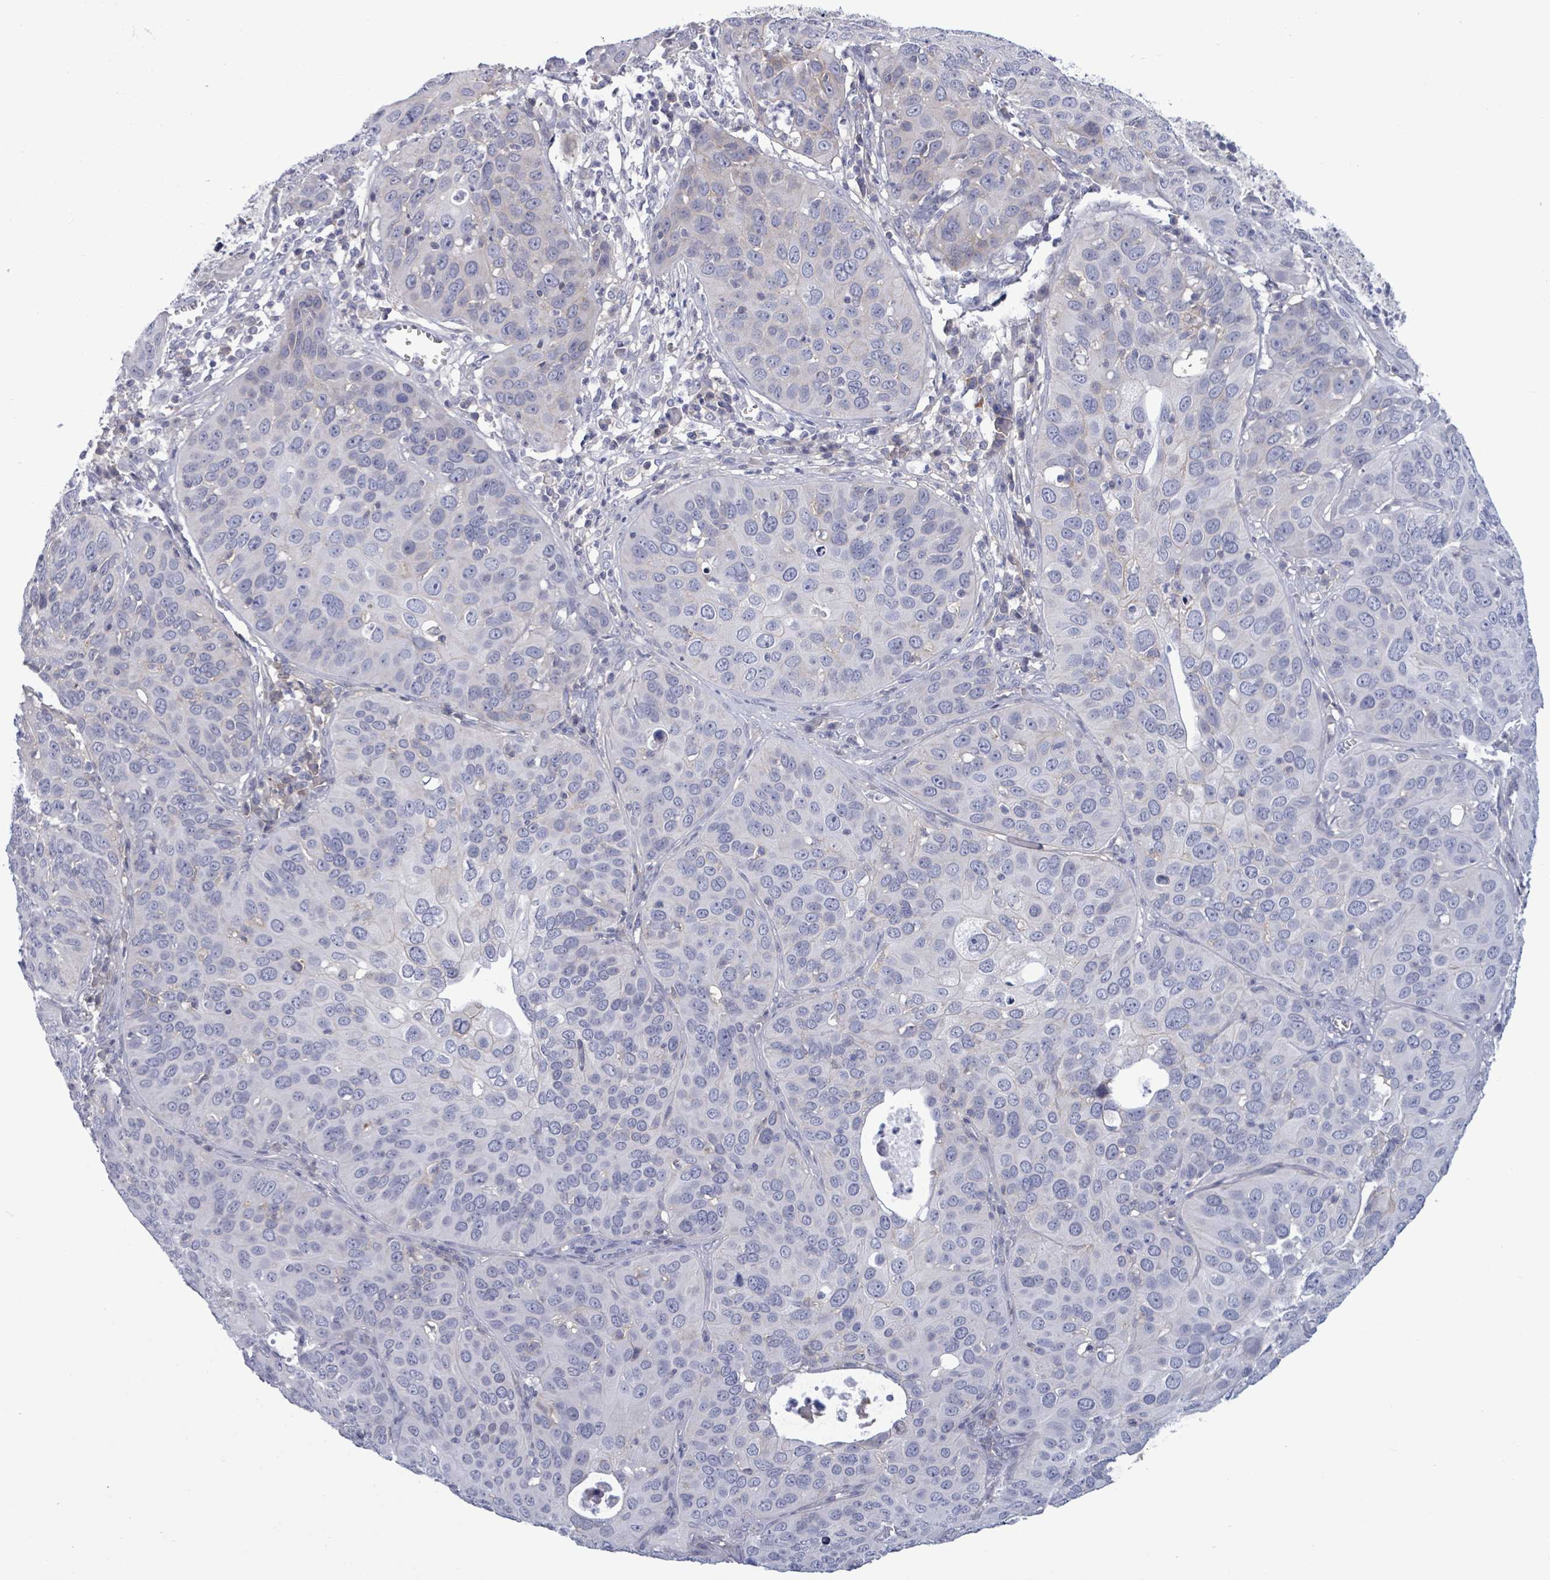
{"staining": {"intensity": "negative", "quantity": "none", "location": "none"}, "tissue": "cervical cancer", "cell_type": "Tumor cells", "image_type": "cancer", "snomed": [{"axis": "morphology", "description": "Squamous cell carcinoma, NOS"}, {"axis": "topography", "description": "Cervix"}], "caption": "This is an immunohistochemistry histopathology image of cervical cancer. There is no staining in tumor cells.", "gene": "BSG", "patient": {"sex": "female", "age": 36}}